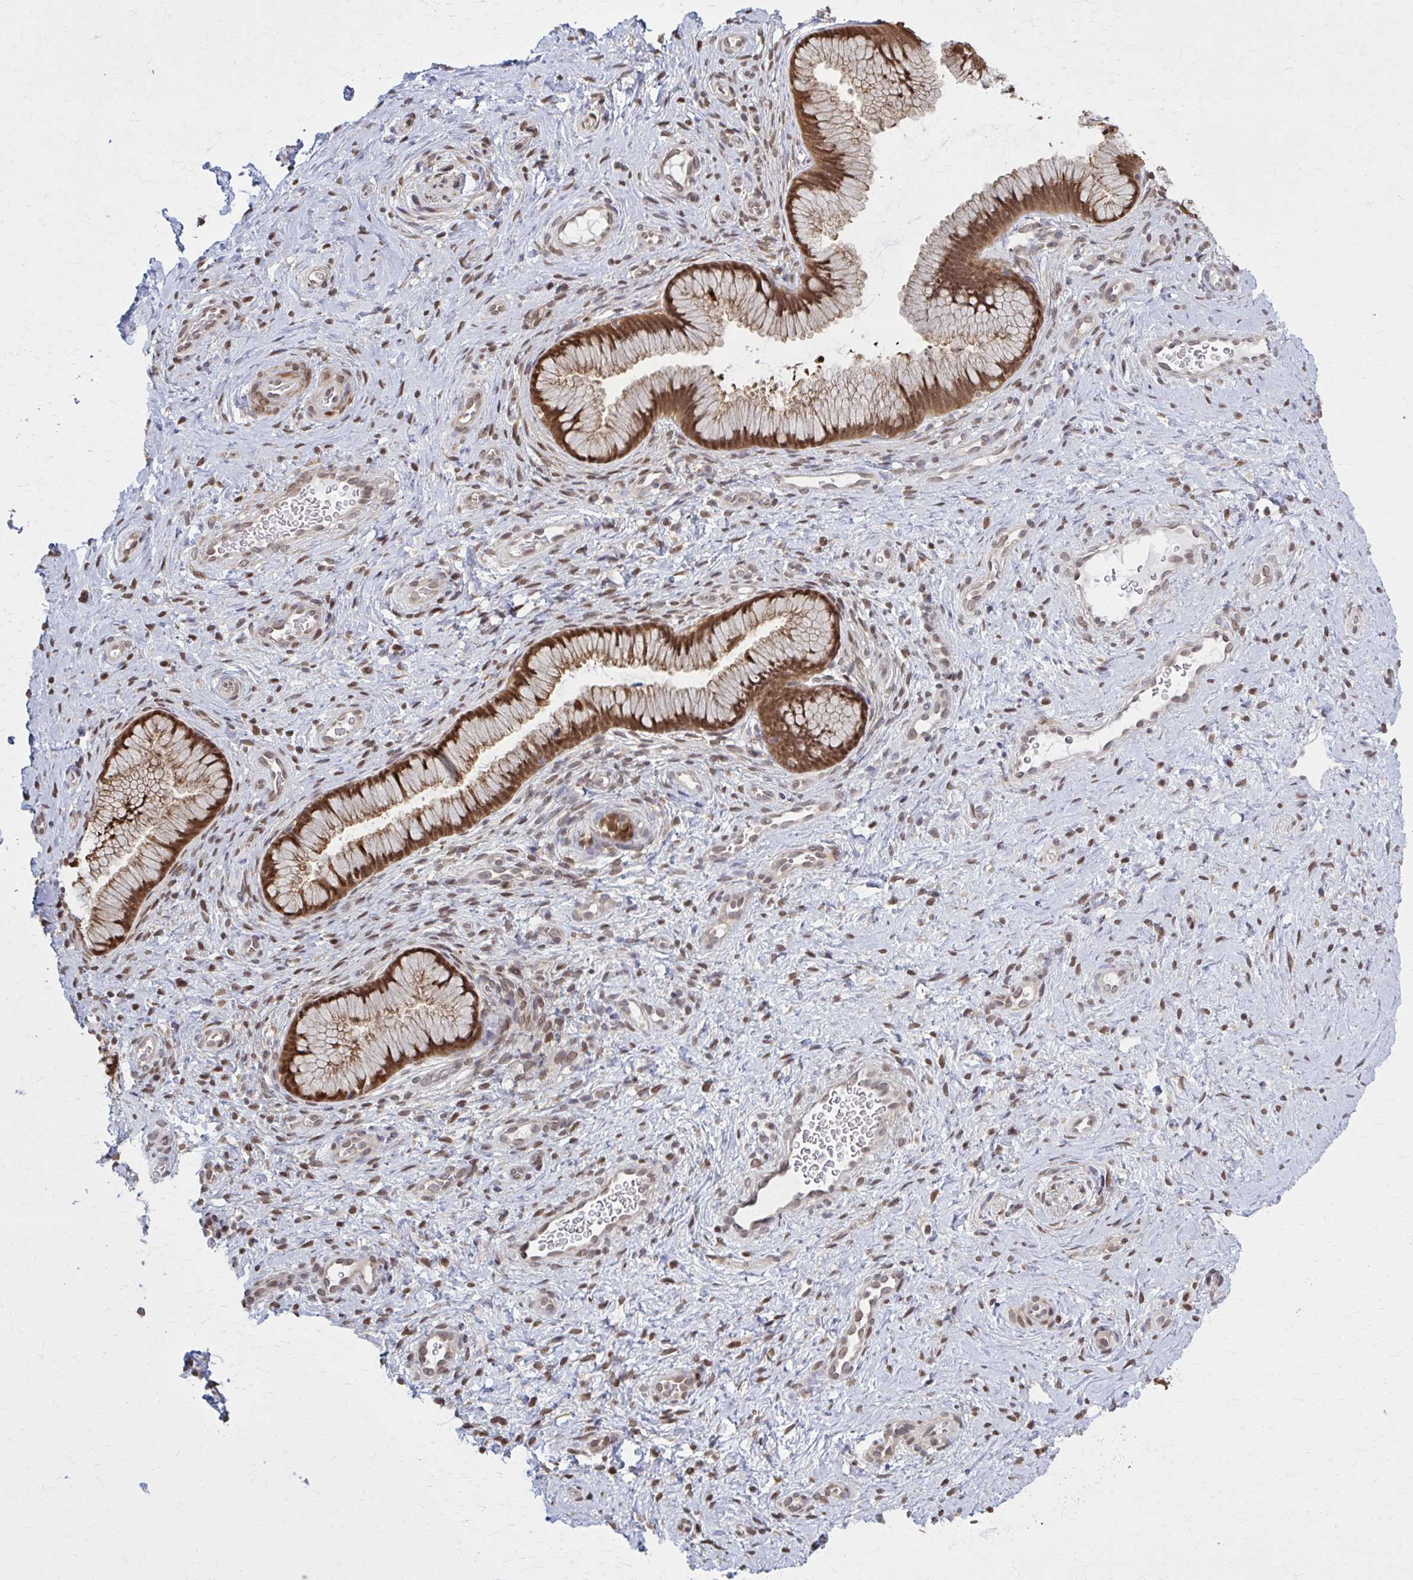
{"staining": {"intensity": "strong", "quantity": ">75%", "location": "cytoplasmic/membranous,nuclear"}, "tissue": "cervix", "cell_type": "Glandular cells", "image_type": "normal", "snomed": [{"axis": "morphology", "description": "Normal tissue, NOS"}, {"axis": "topography", "description": "Cervix"}], "caption": "Strong cytoplasmic/membranous,nuclear positivity is identified in approximately >75% of glandular cells in benign cervix.", "gene": "MDH1", "patient": {"sex": "female", "age": 34}}